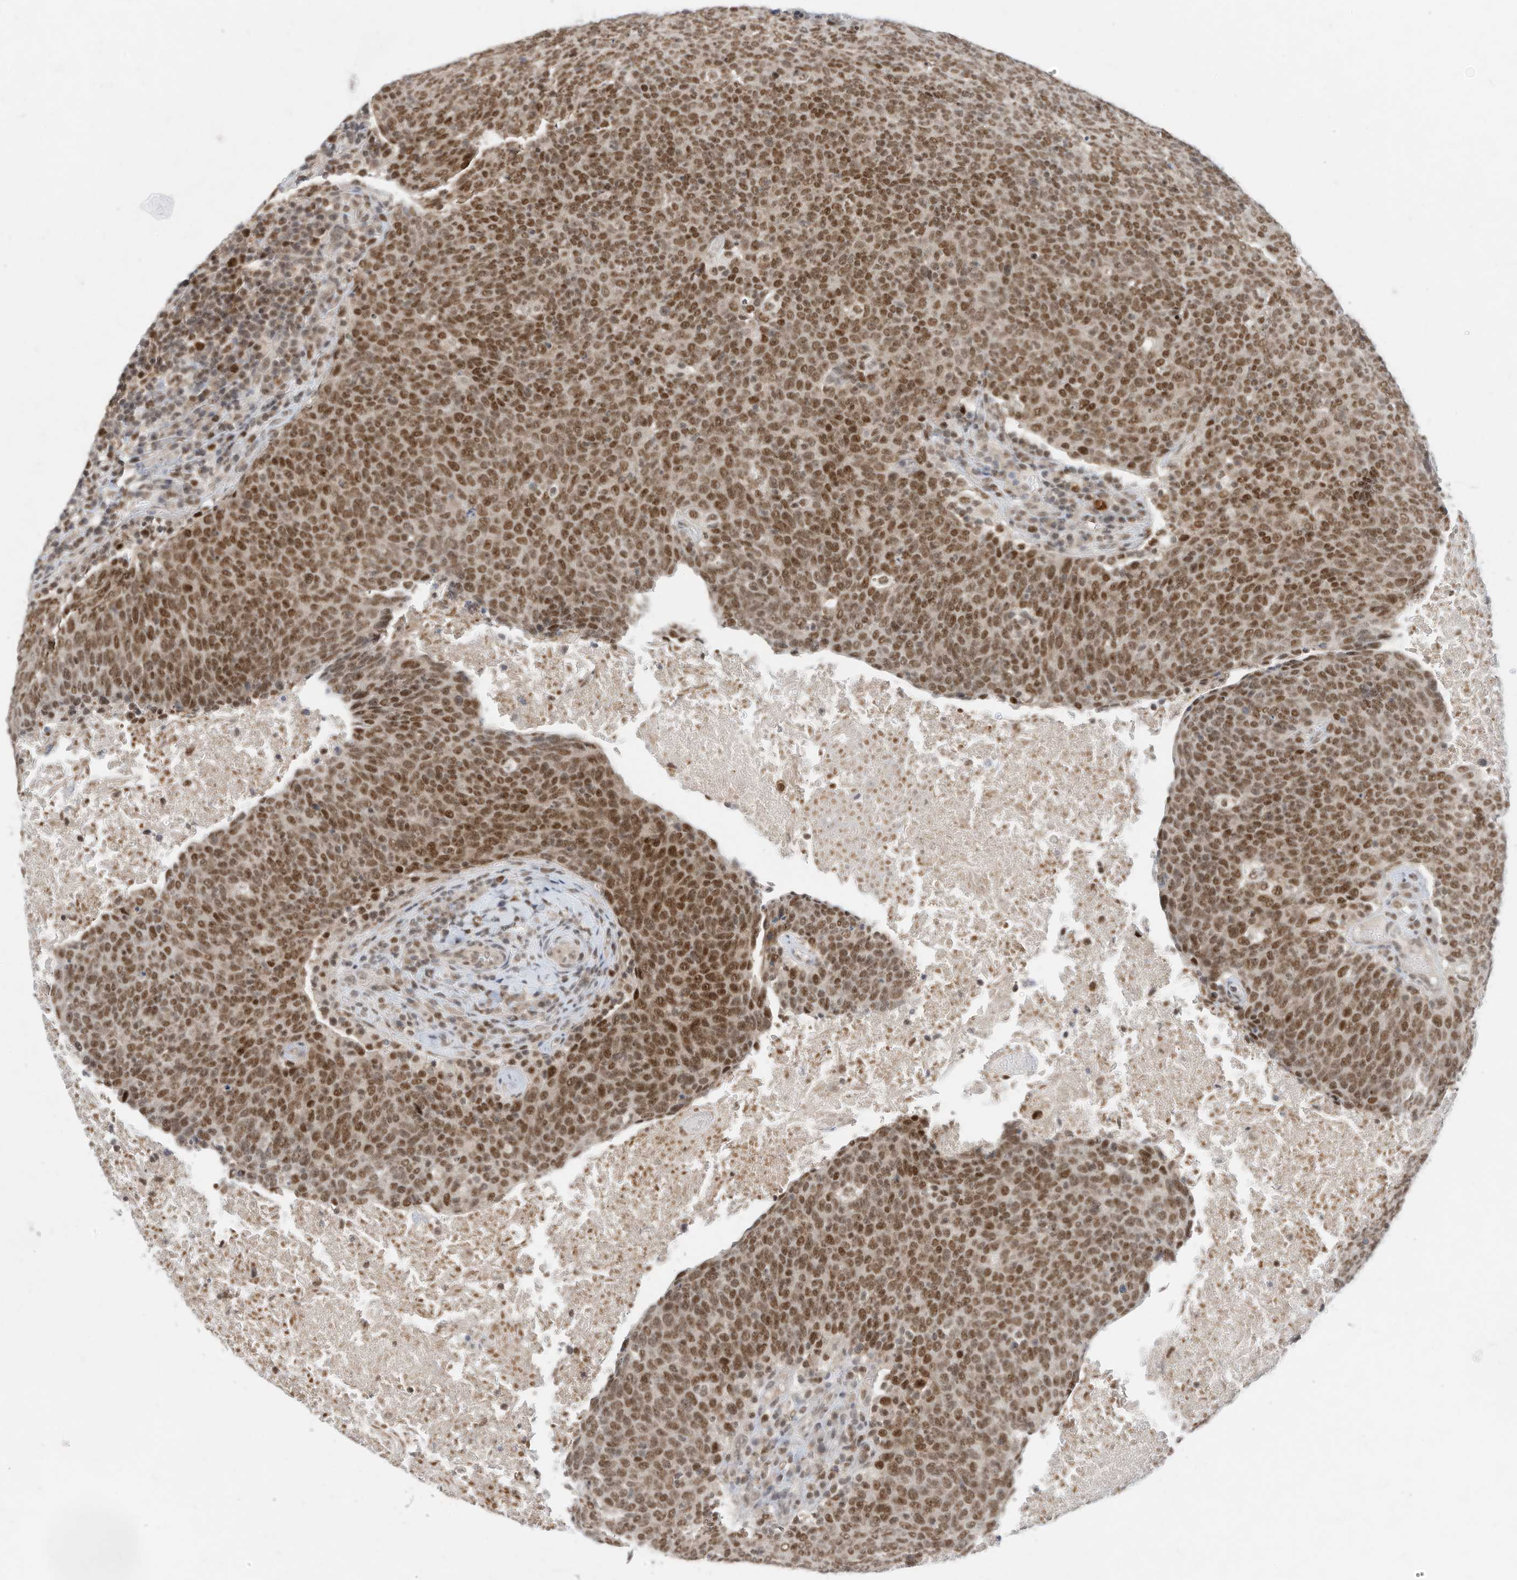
{"staining": {"intensity": "moderate", "quantity": ">75%", "location": "nuclear"}, "tissue": "head and neck cancer", "cell_type": "Tumor cells", "image_type": "cancer", "snomed": [{"axis": "morphology", "description": "Squamous cell carcinoma, NOS"}, {"axis": "morphology", "description": "Squamous cell carcinoma, metastatic, NOS"}, {"axis": "topography", "description": "Lymph node"}, {"axis": "topography", "description": "Head-Neck"}], "caption": "Head and neck squamous cell carcinoma was stained to show a protein in brown. There is medium levels of moderate nuclear staining in about >75% of tumor cells. The protein of interest is shown in brown color, while the nuclei are stained blue.", "gene": "OGT", "patient": {"sex": "male", "age": 62}}